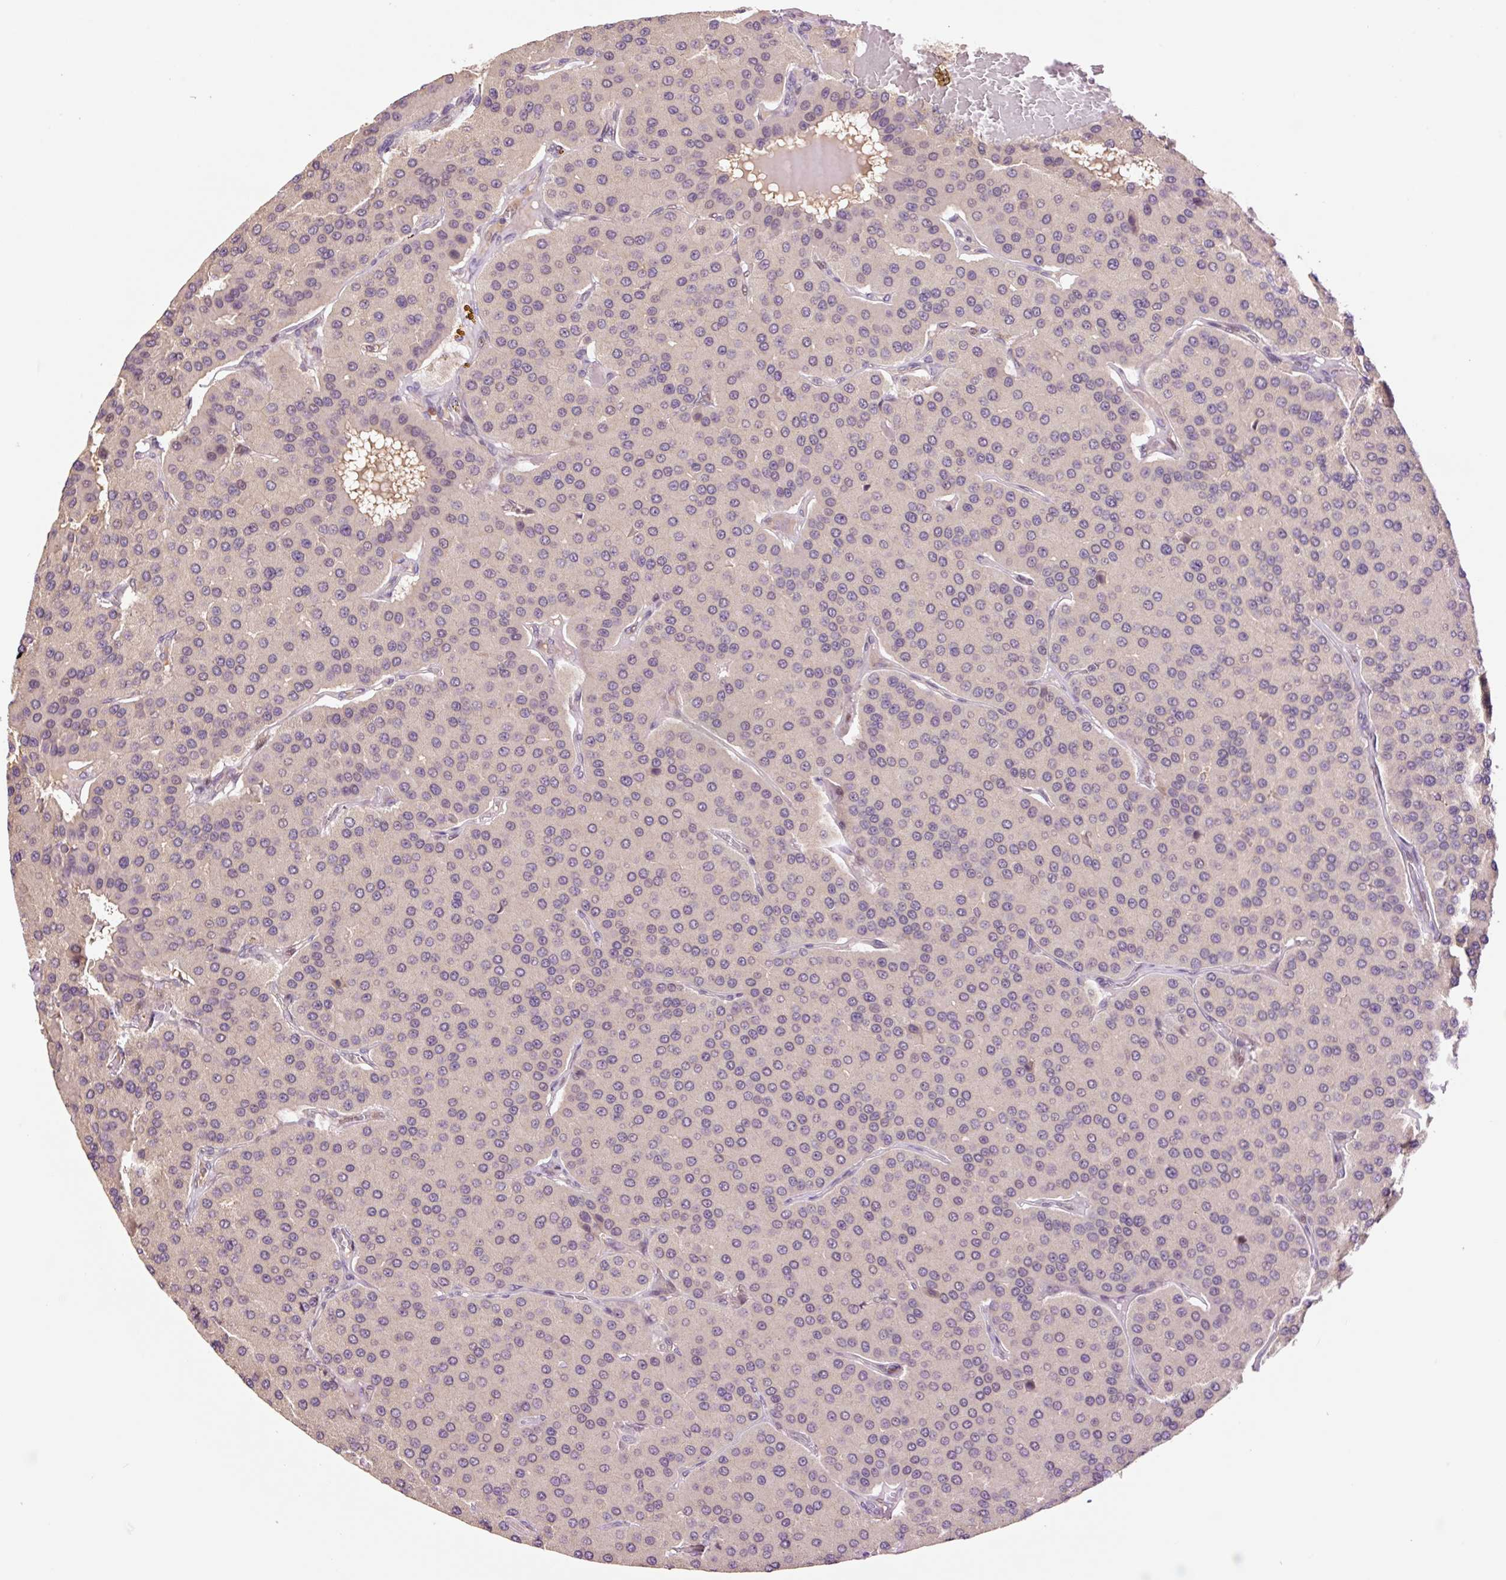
{"staining": {"intensity": "negative", "quantity": "none", "location": "none"}, "tissue": "parathyroid gland", "cell_type": "Glandular cells", "image_type": "normal", "snomed": [{"axis": "morphology", "description": "Normal tissue, NOS"}, {"axis": "morphology", "description": "Adenoma, NOS"}, {"axis": "topography", "description": "Parathyroid gland"}], "caption": "An immunohistochemistry (IHC) photomicrograph of unremarkable parathyroid gland is shown. There is no staining in glandular cells of parathyroid gland. (DAB immunohistochemistry, high magnification).", "gene": "DPPA4", "patient": {"sex": "female", "age": 86}}